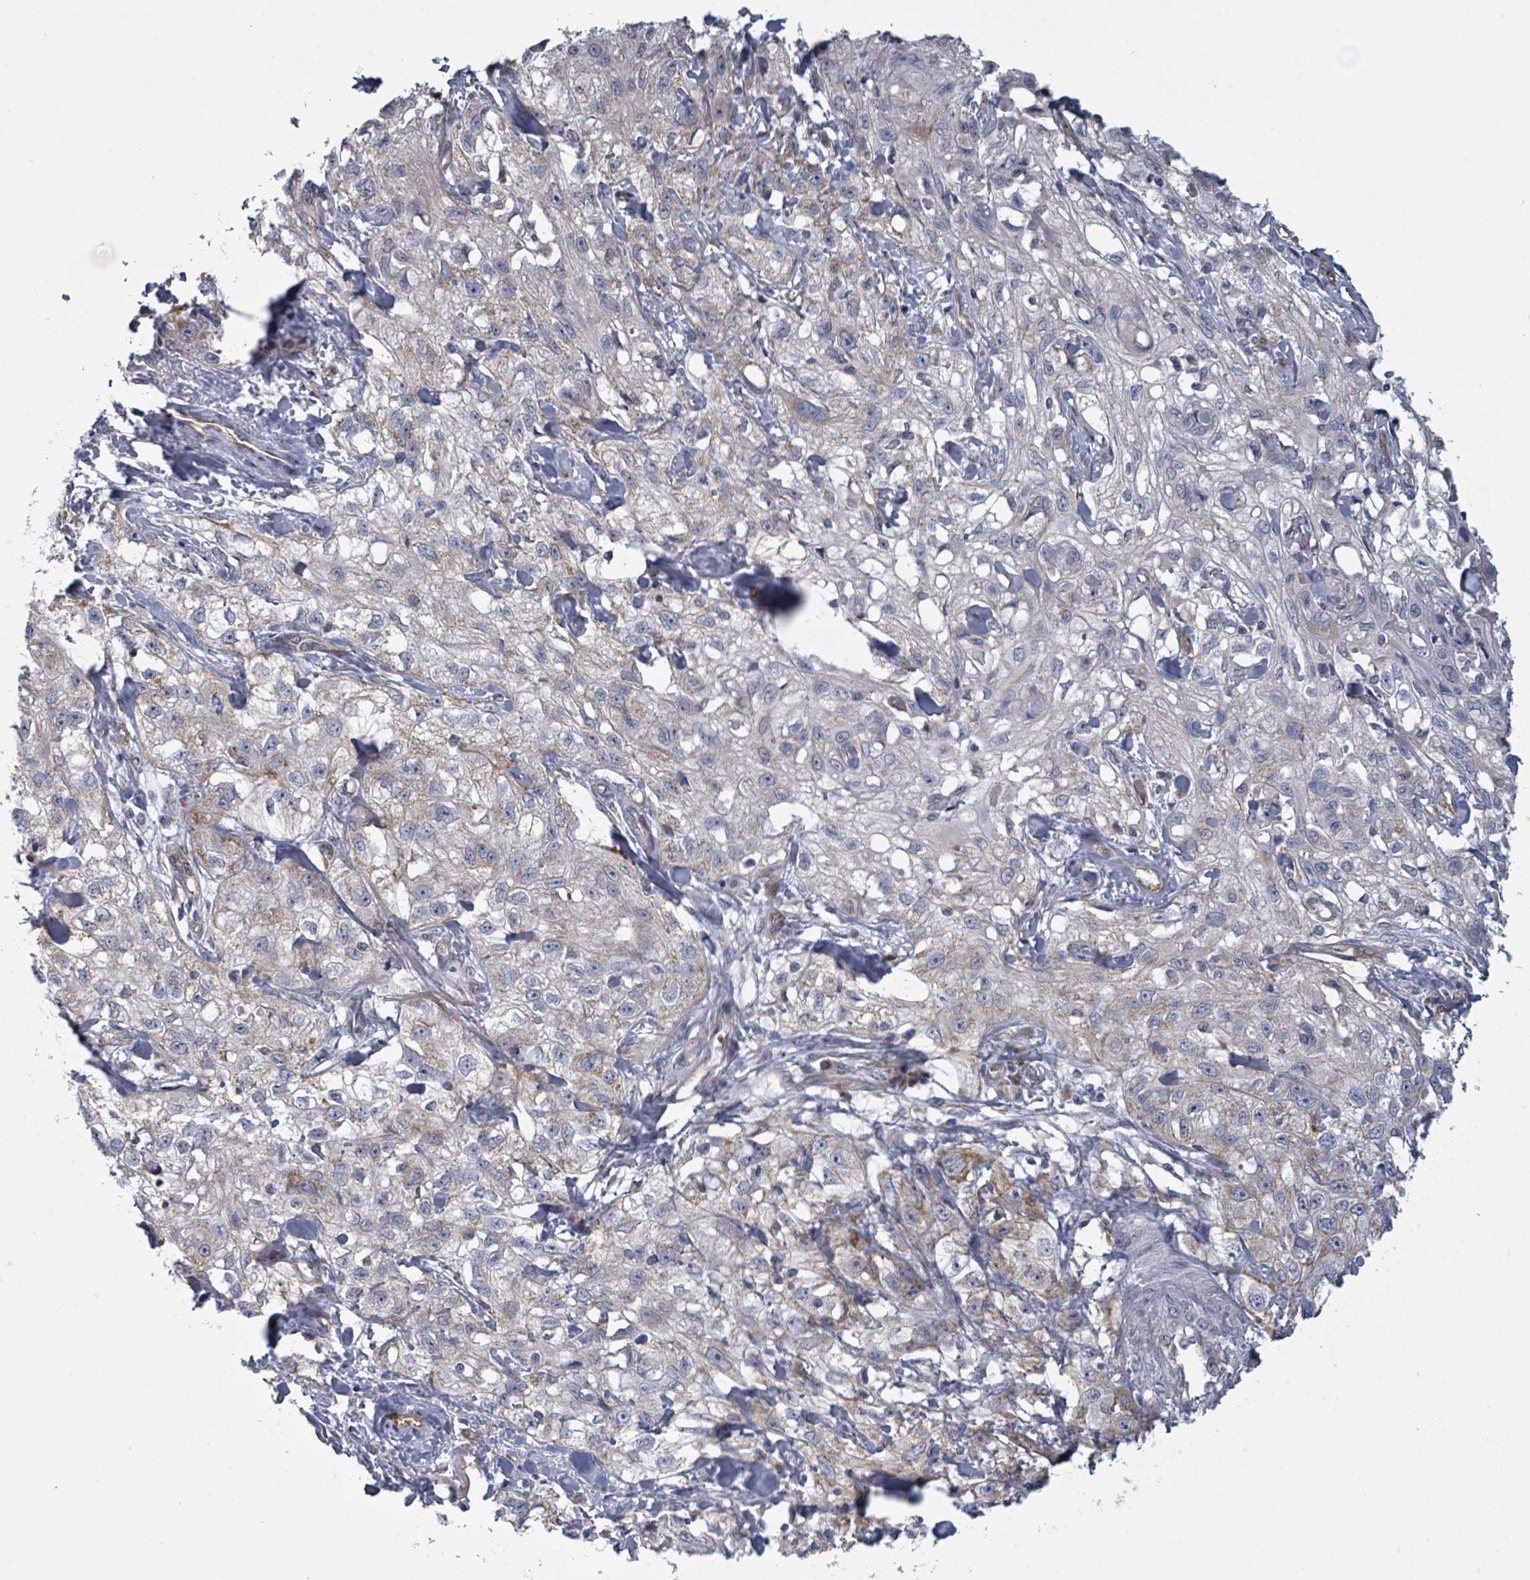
{"staining": {"intensity": "negative", "quantity": "none", "location": "none"}, "tissue": "skin cancer", "cell_type": "Tumor cells", "image_type": "cancer", "snomed": [{"axis": "morphology", "description": "Squamous cell carcinoma, NOS"}, {"axis": "topography", "description": "Skin"}, {"axis": "topography", "description": "Vulva"}], "caption": "Tumor cells show no significant protein expression in skin squamous cell carcinoma.", "gene": "FKBP1A", "patient": {"sex": "female", "age": 86}}